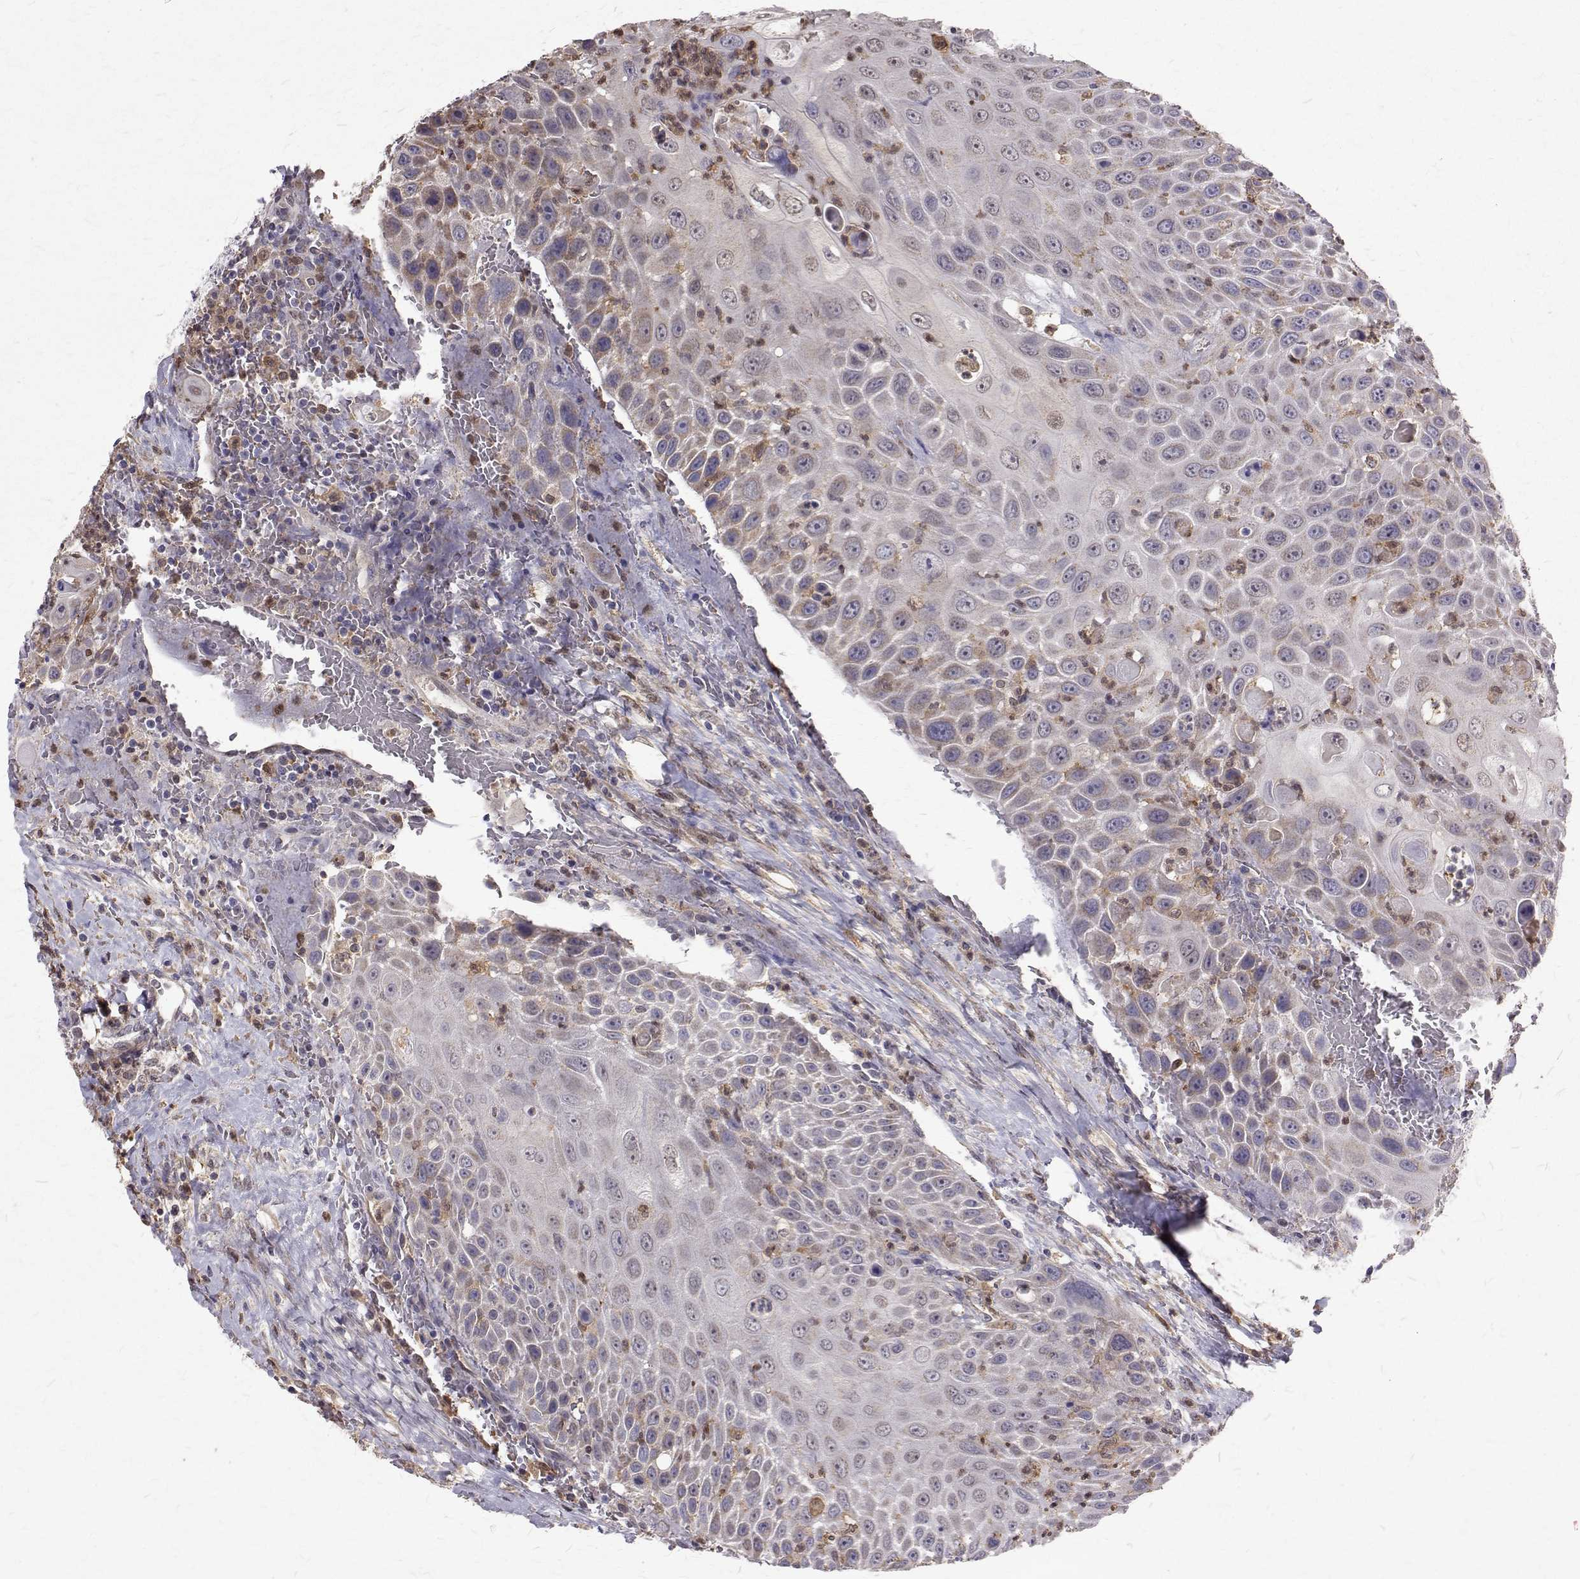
{"staining": {"intensity": "weak", "quantity": "<25%", "location": "cytoplasmic/membranous"}, "tissue": "head and neck cancer", "cell_type": "Tumor cells", "image_type": "cancer", "snomed": [{"axis": "morphology", "description": "Squamous cell carcinoma, NOS"}, {"axis": "topography", "description": "Head-Neck"}], "caption": "High power microscopy photomicrograph of an IHC image of head and neck cancer (squamous cell carcinoma), revealing no significant staining in tumor cells.", "gene": "CCDC89", "patient": {"sex": "male", "age": 69}}